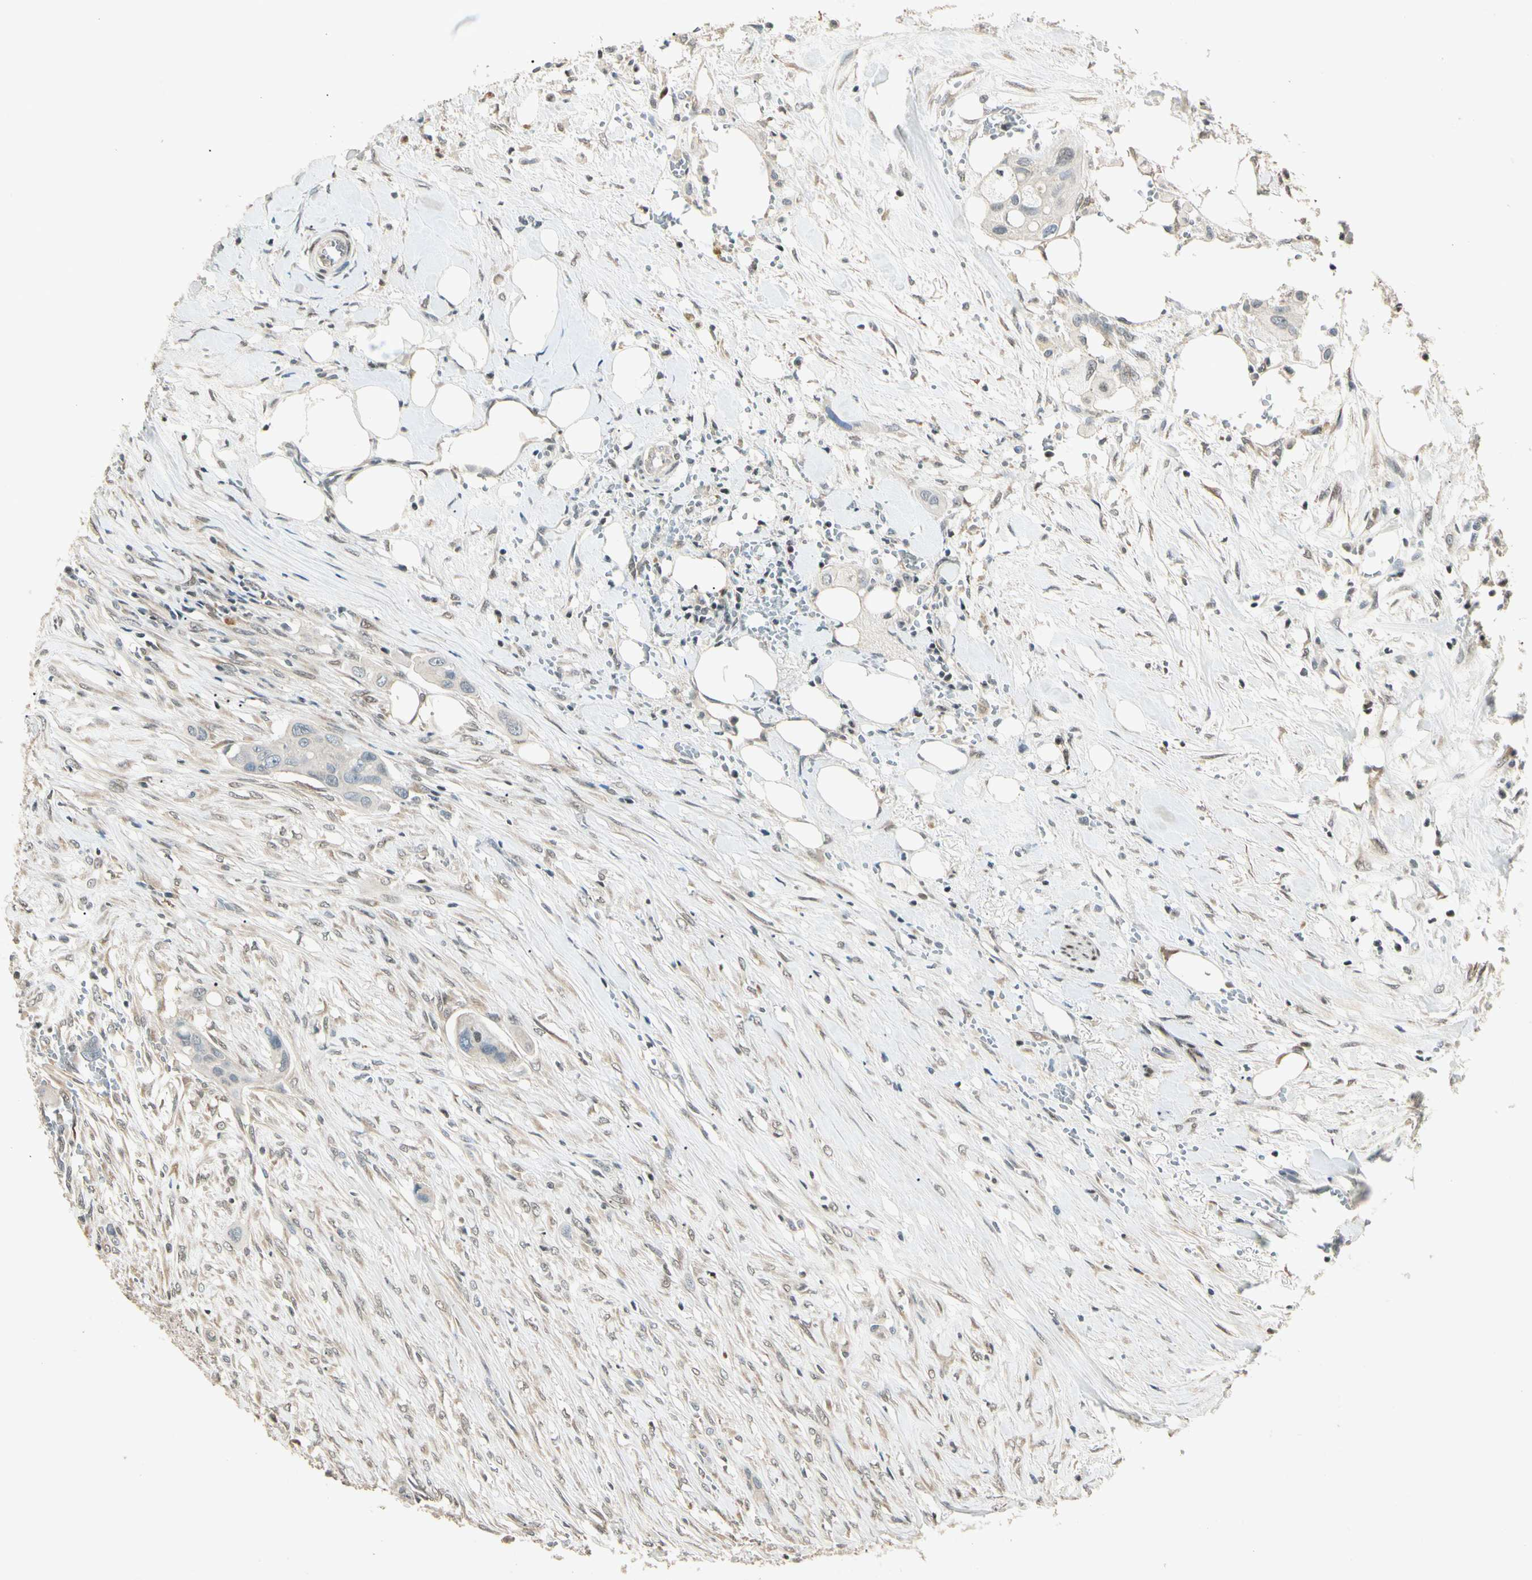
{"staining": {"intensity": "negative", "quantity": "none", "location": "none"}, "tissue": "colorectal cancer", "cell_type": "Tumor cells", "image_type": "cancer", "snomed": [{"axis": "morphology", "description": "Adenocarcinoma, NOS"}, {"axis": "topography", "description": "Colon"}], "caption": "DAB (3,3'-diaminobenzidine) immunohistochemical staining of human colorectal cancer exhibits no significant positivity in tumor cells.", "gene": "ZBTB4", "patient": {"sex": "female", "age": 57}}